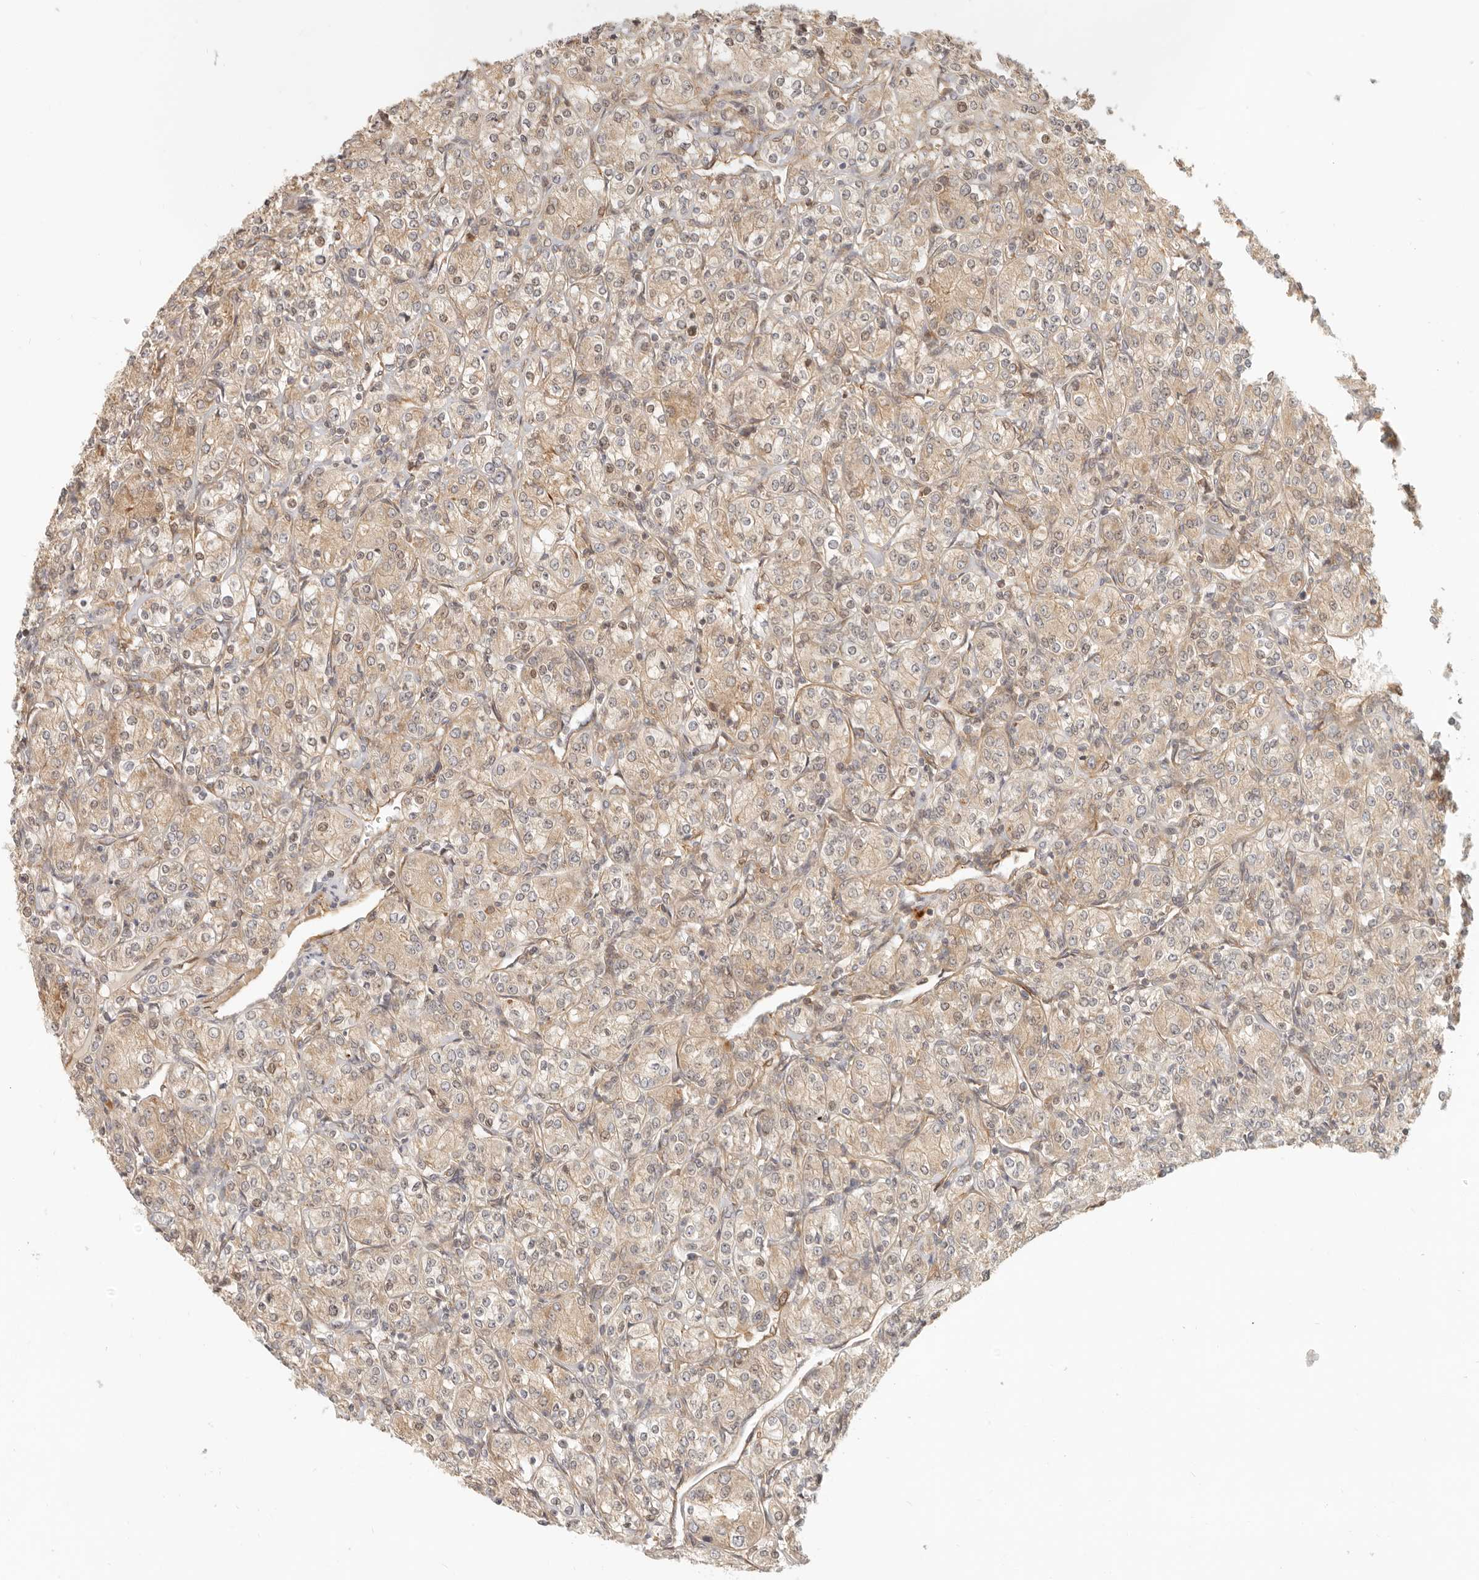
{"staining": {"intensity": "weak", "quantity": "25%-75%", "location": "cytoplasmic/membranous"}, "tissue": "renal cancer", "cell_type": "Tumor cells", "image_type": "cancer", "snomed": [{"axis": "morphology", "description": "Adenocarcinoma, NOS"}, {"axis": "topography", "description": "Kidney"}], "caption": "The image reveals immunohistochemical staining of adenocarcinoma (renal). There is weak cytoplasmic/membranous staining is appreciated in about 25%-75% of tumor cells.", "gene": "UFSP1", "patient": {"sex": "male", "age": 77}}